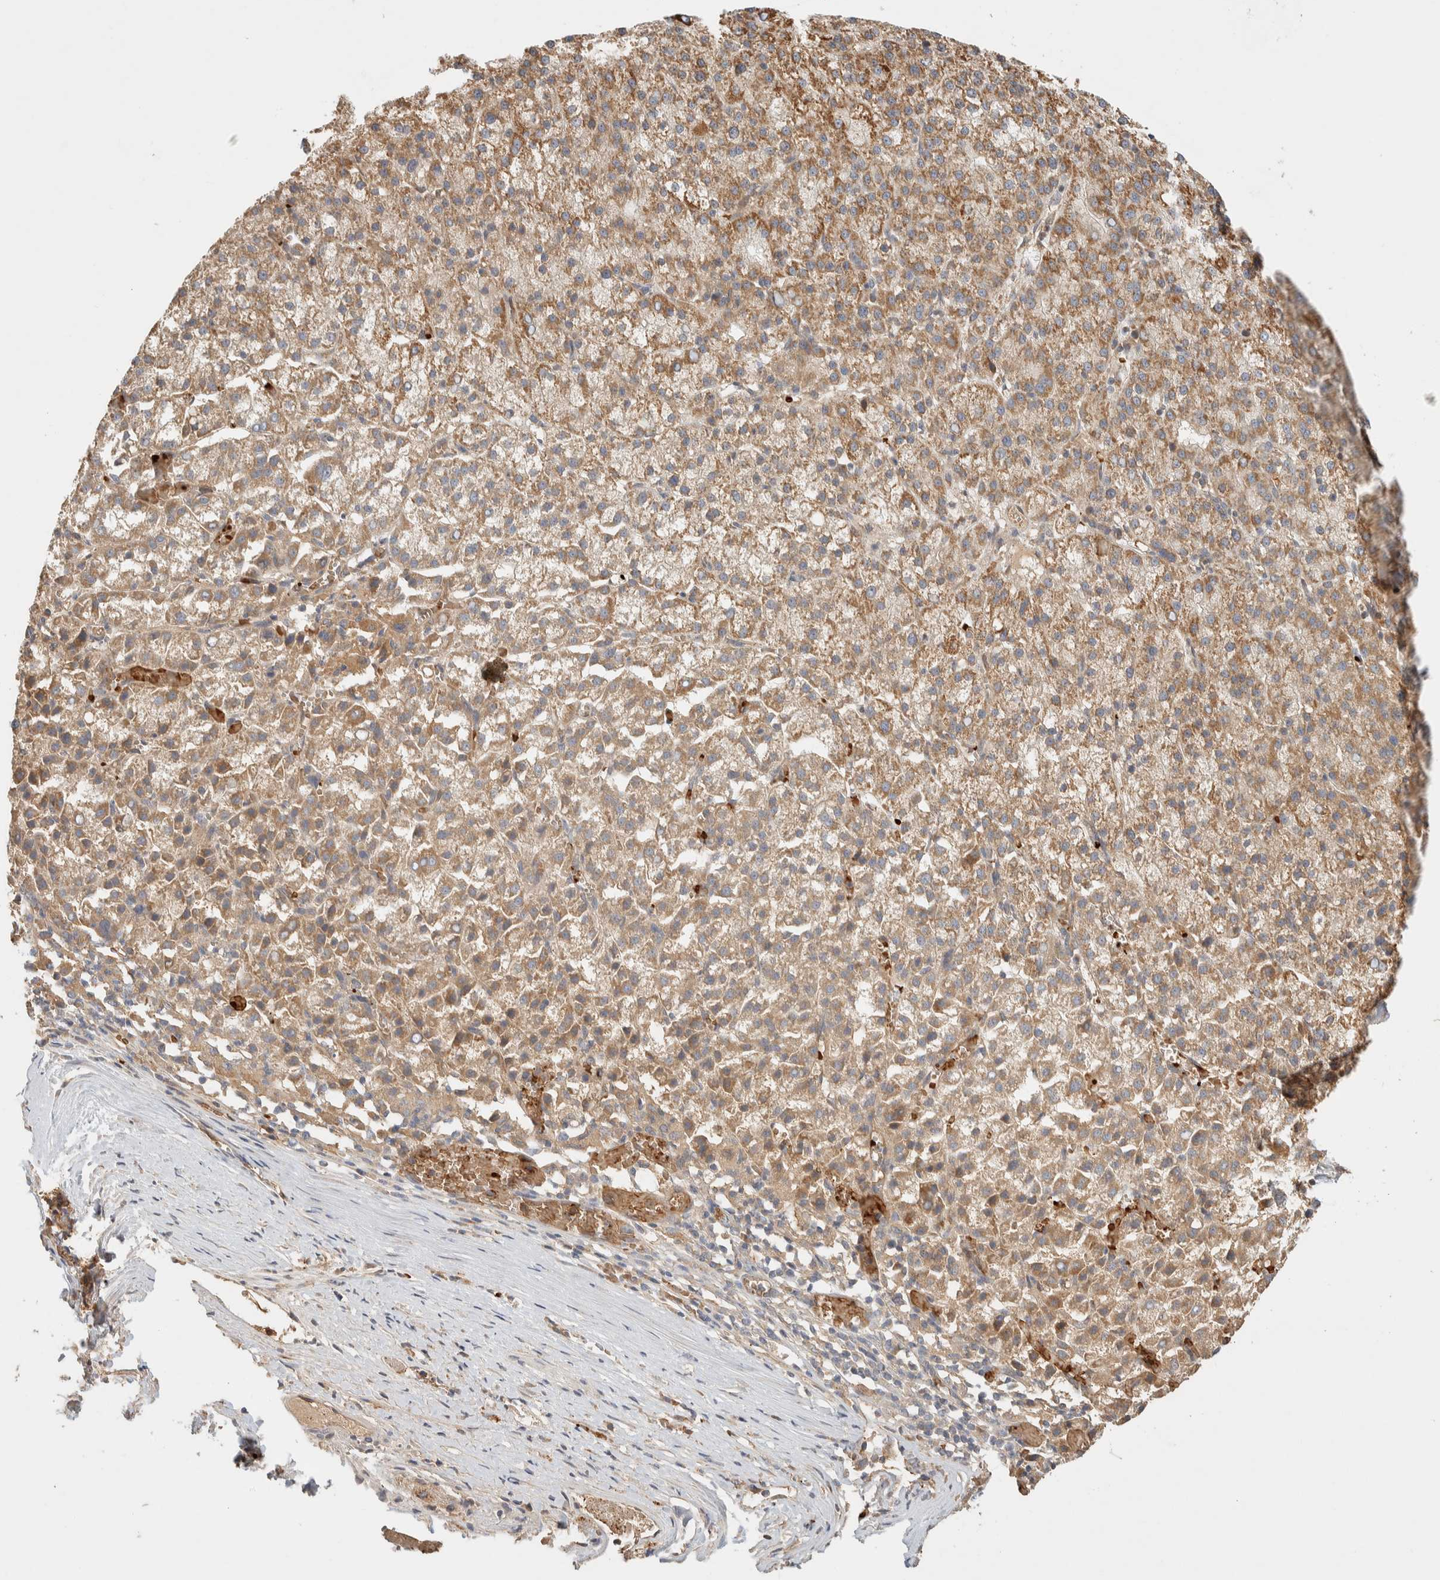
{"staining": {"intensity": "moderate", "quantity": ">75%", "location": "cytoplasmic/membranous"}, "tissue": "liver cancer", "cell_type": "Tumor cells", "image_type": "cancer", "snomed": [{"axis": "morphology", "description": "Carcinoma, Hepatocellular, NOS"}, {"axis": "topography", "description": "Liver"}], "caption": "Tumor cells exhibit medium levels of moderate cytoplasmic/membranous positivity in approximately >75% of cells in human hepatocellular carcinoma (liver).", "gene": "TTI2", "patient": {"sex": "female", "age": 58}}